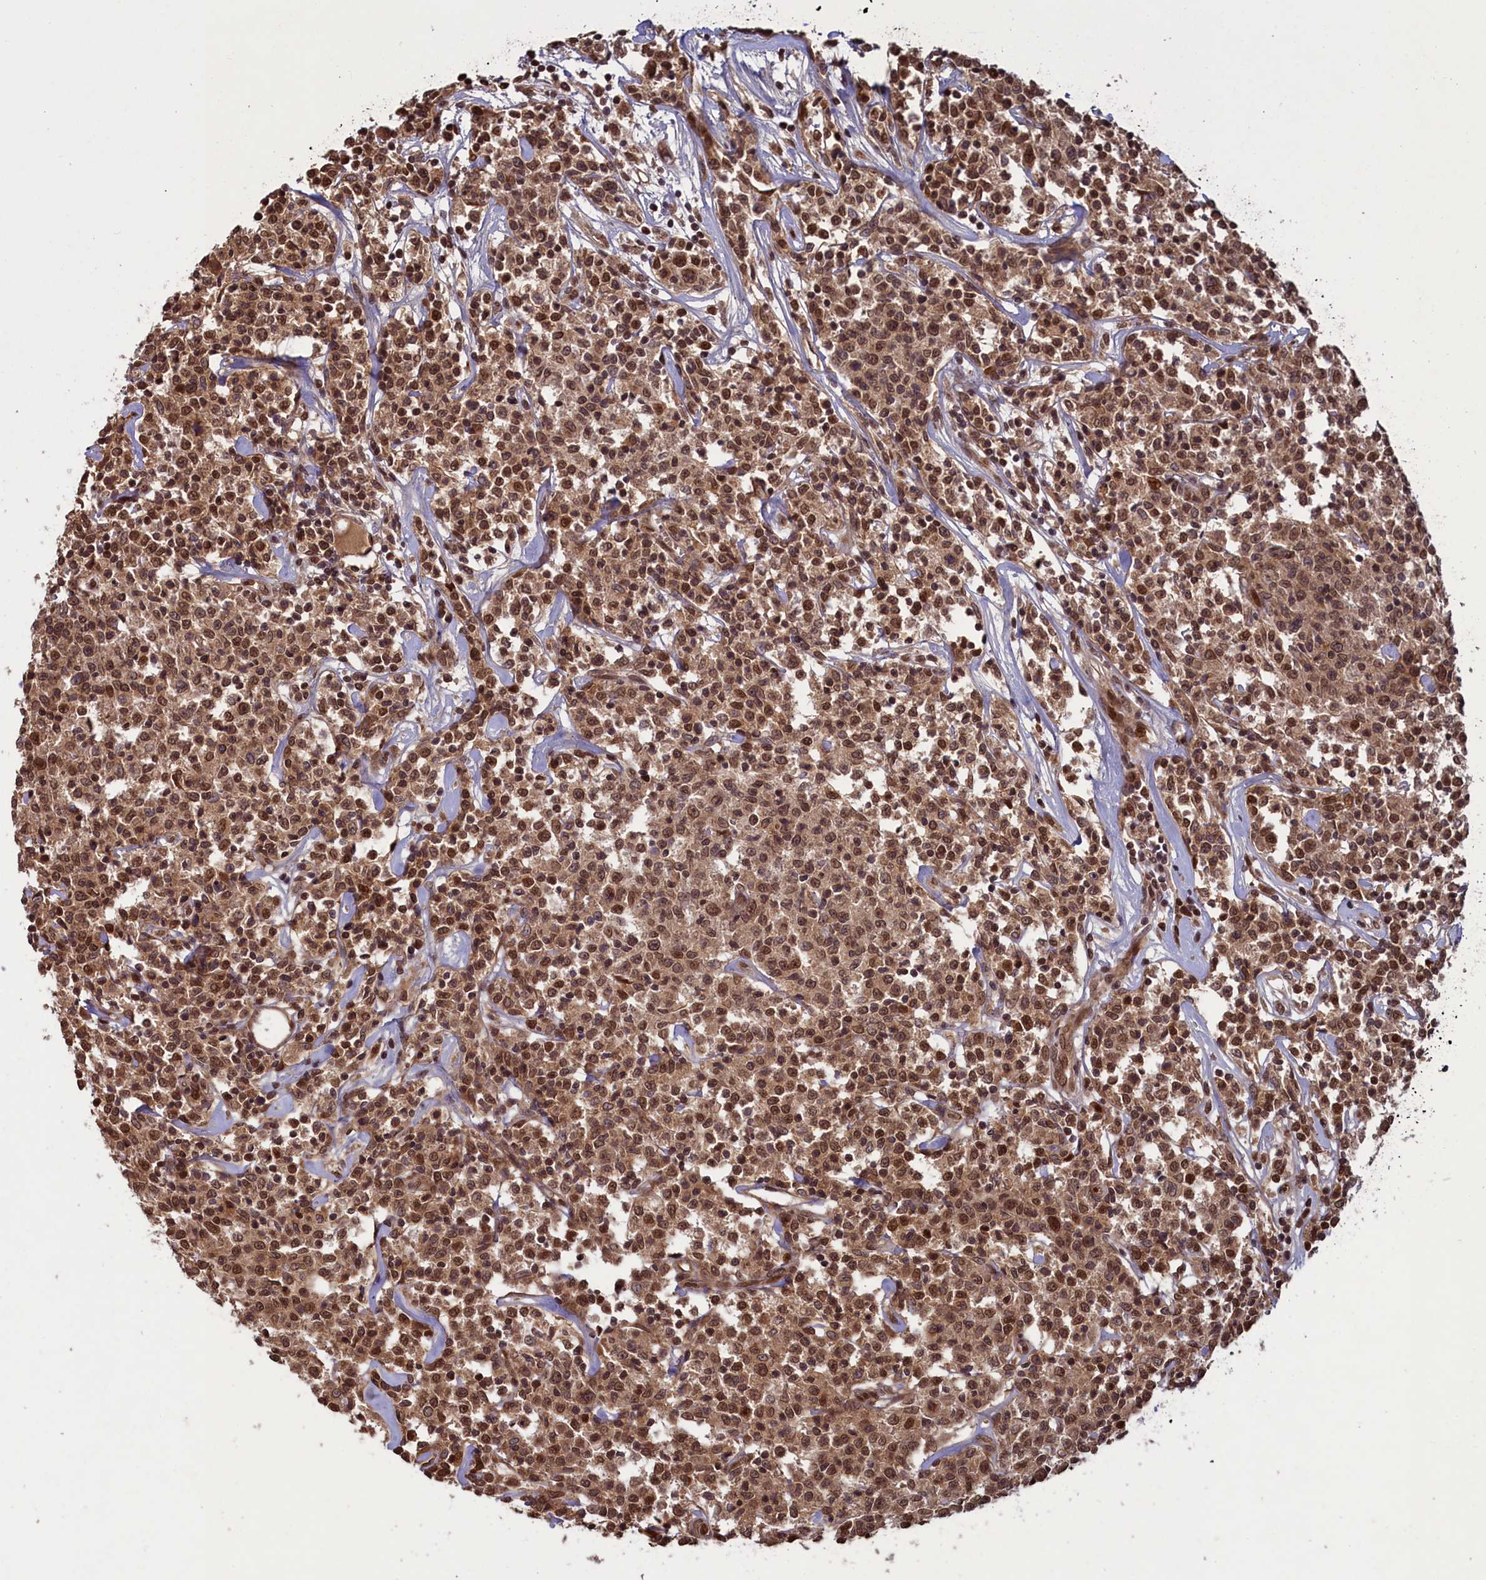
{"staining": {"intensity": "moderate", "quantity": ">75%", "location": "cytoplasmic/membranous,nuclear"}, "tissue": "lymphoma", "cell_type": "Tumor cells", "image_type": "cancer", "snomed": [{"axis": "morphology", "description": "Malignant lymphoma, non-Hodgkin's type, Low grade"}, {"axis": "topography", "description": "Small intestine"}], "caption": "High-magnification brightfield microscopy of low-grade malignant lymphoma, non-Hodgkin's type stained with DAB (brown) and counterstained with hematoxylin (blue). tumor cells exhibit moderate cytoplasmic/membranous and nuclear staining is appreciated in approximately>75% of cells.", "gene": "NAE1", "patient": {"sex": "female", "age": 59}}